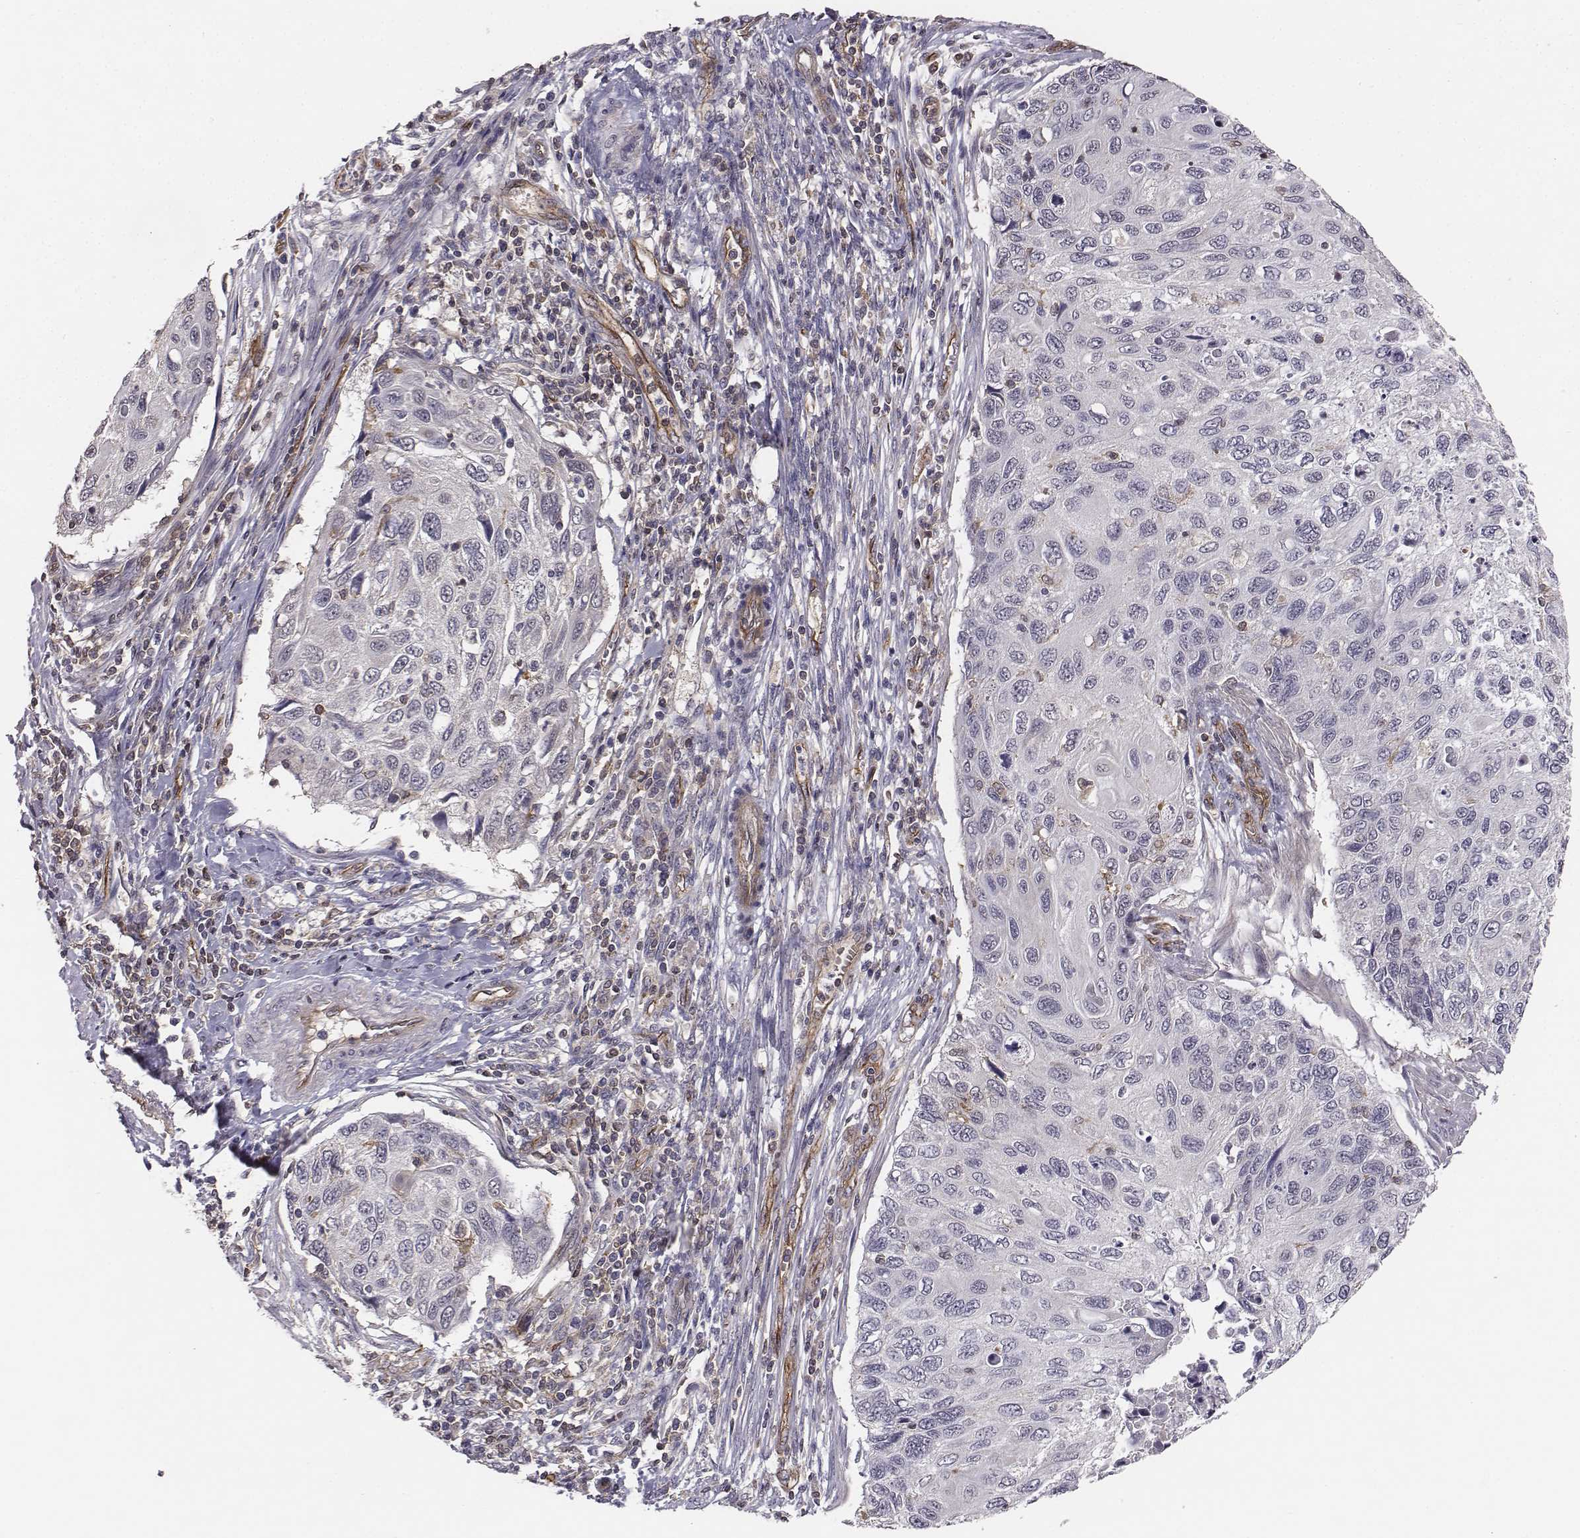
{"staining": {"intensity": "negative", "quantity": "none", "location": "none"}, "tissue": "cervical cancer", "cell_type": "Tumor cells", "image_type": "cancer", "snomed": [{"axis": "morphology", "description": "Squamous cell carcinoma, NOS"}, {"axis": "topography", "description": "Cervix"}], "caption": "Immunohistochemical staining of cervical squamous cell carcinoma exhibits no significant staining in tumor cells. (Stains: DAB (3,3'-diaminobenzidine) immunohistochemistry with hematoxylin counter stain, Microscopy: brightfield microscopy at high magnification).", "gene": "PTPRG", "patient": {"sex": "female", "age": 70}}